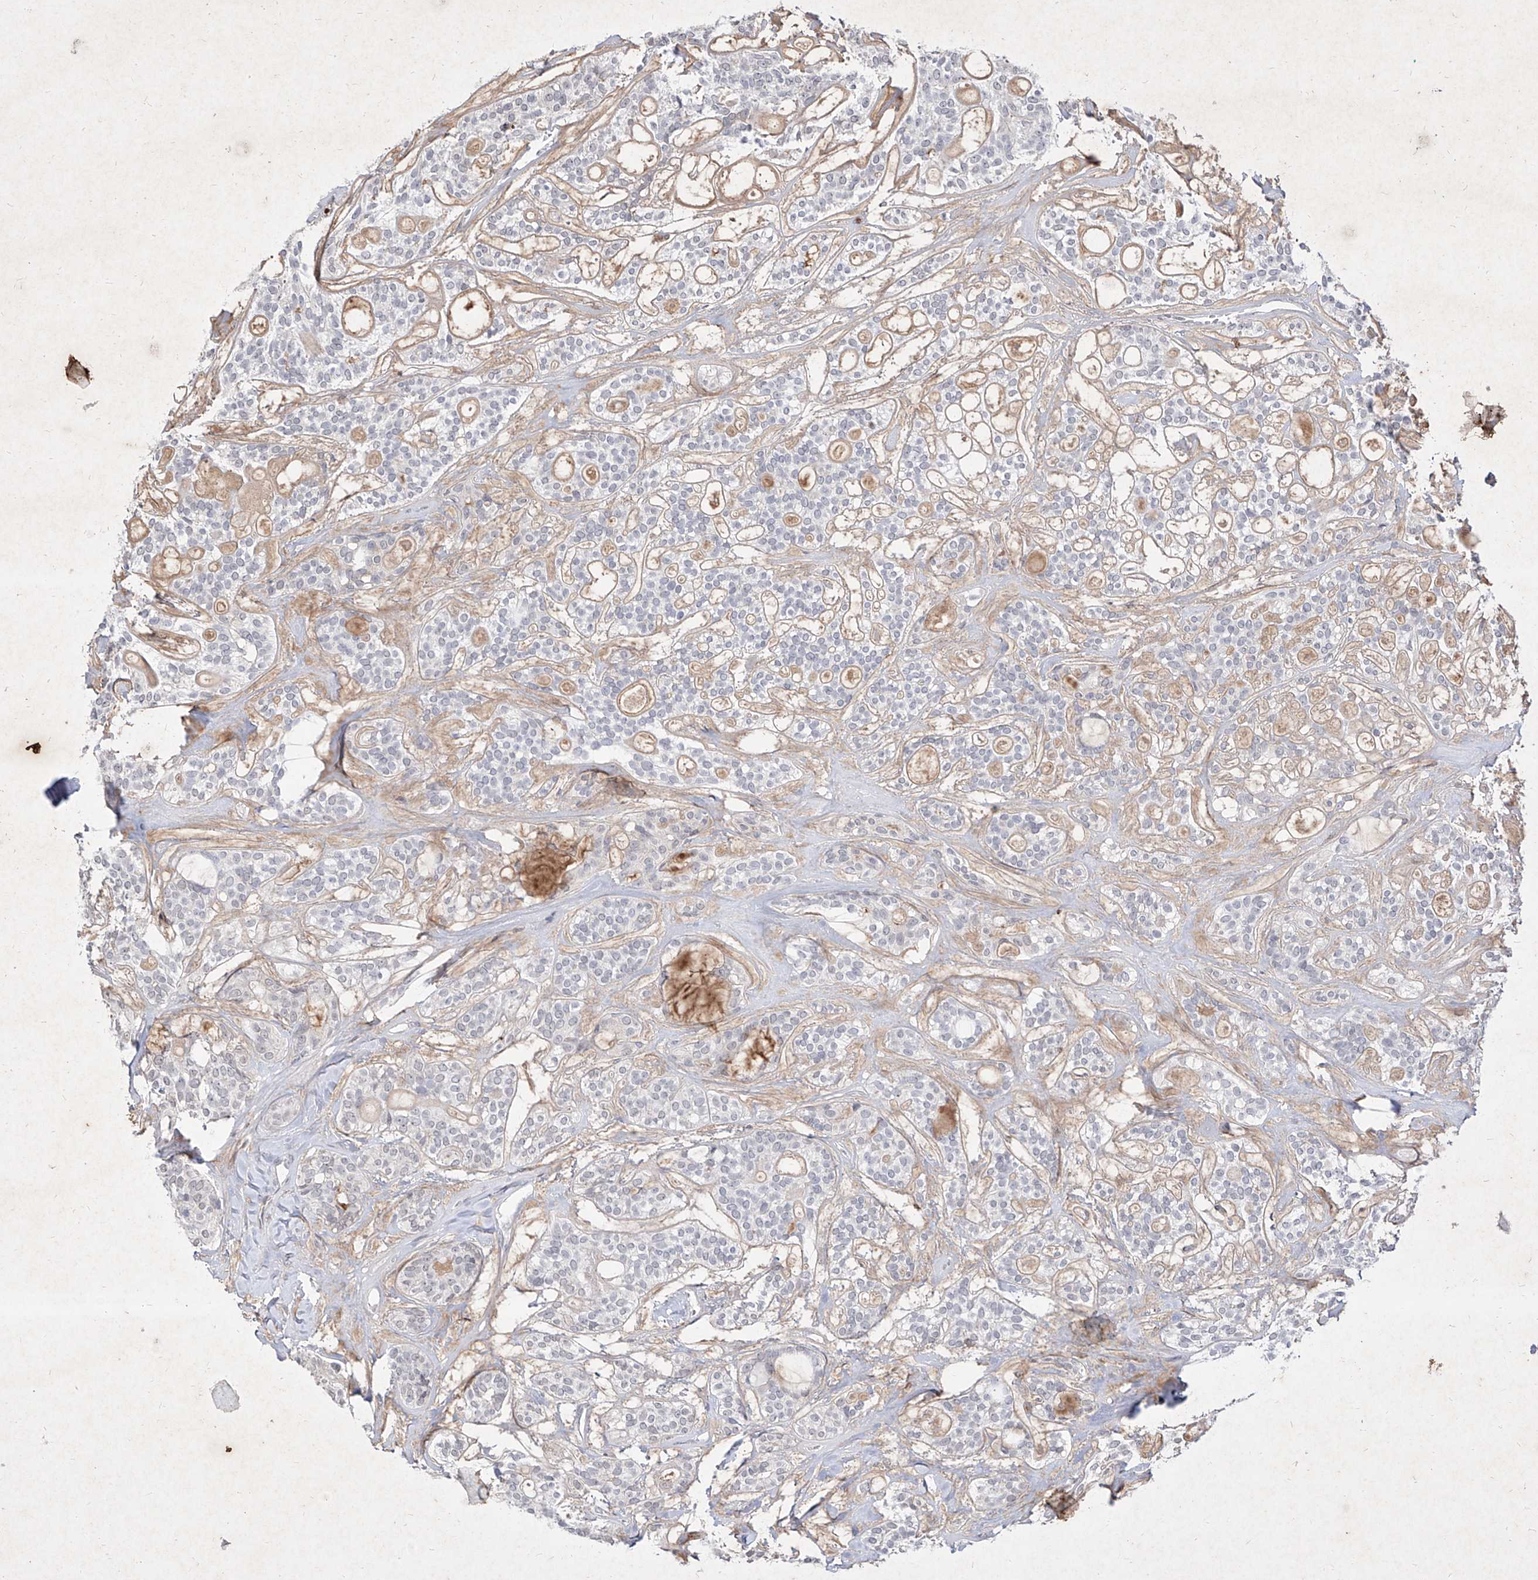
{"staining": {"intensity": "negative", "quantity": "none", "location": "none"}, "tissue": "head and neck cancer", "cell_type": "Tumor cells", "image_type": "cancer", "snomed": [{"axis": "morphology", "description": "Adenocarcinoma, NOS"}, {"axis": "topography", "description": "Head-Neck"}], "caption": "High power microscopy image of an IHC histopathology image of head and neck cancer, revealing no significant staining in tumor cells.", "gene": "C4A", "patient": {"sex": "male", "age": 66}}